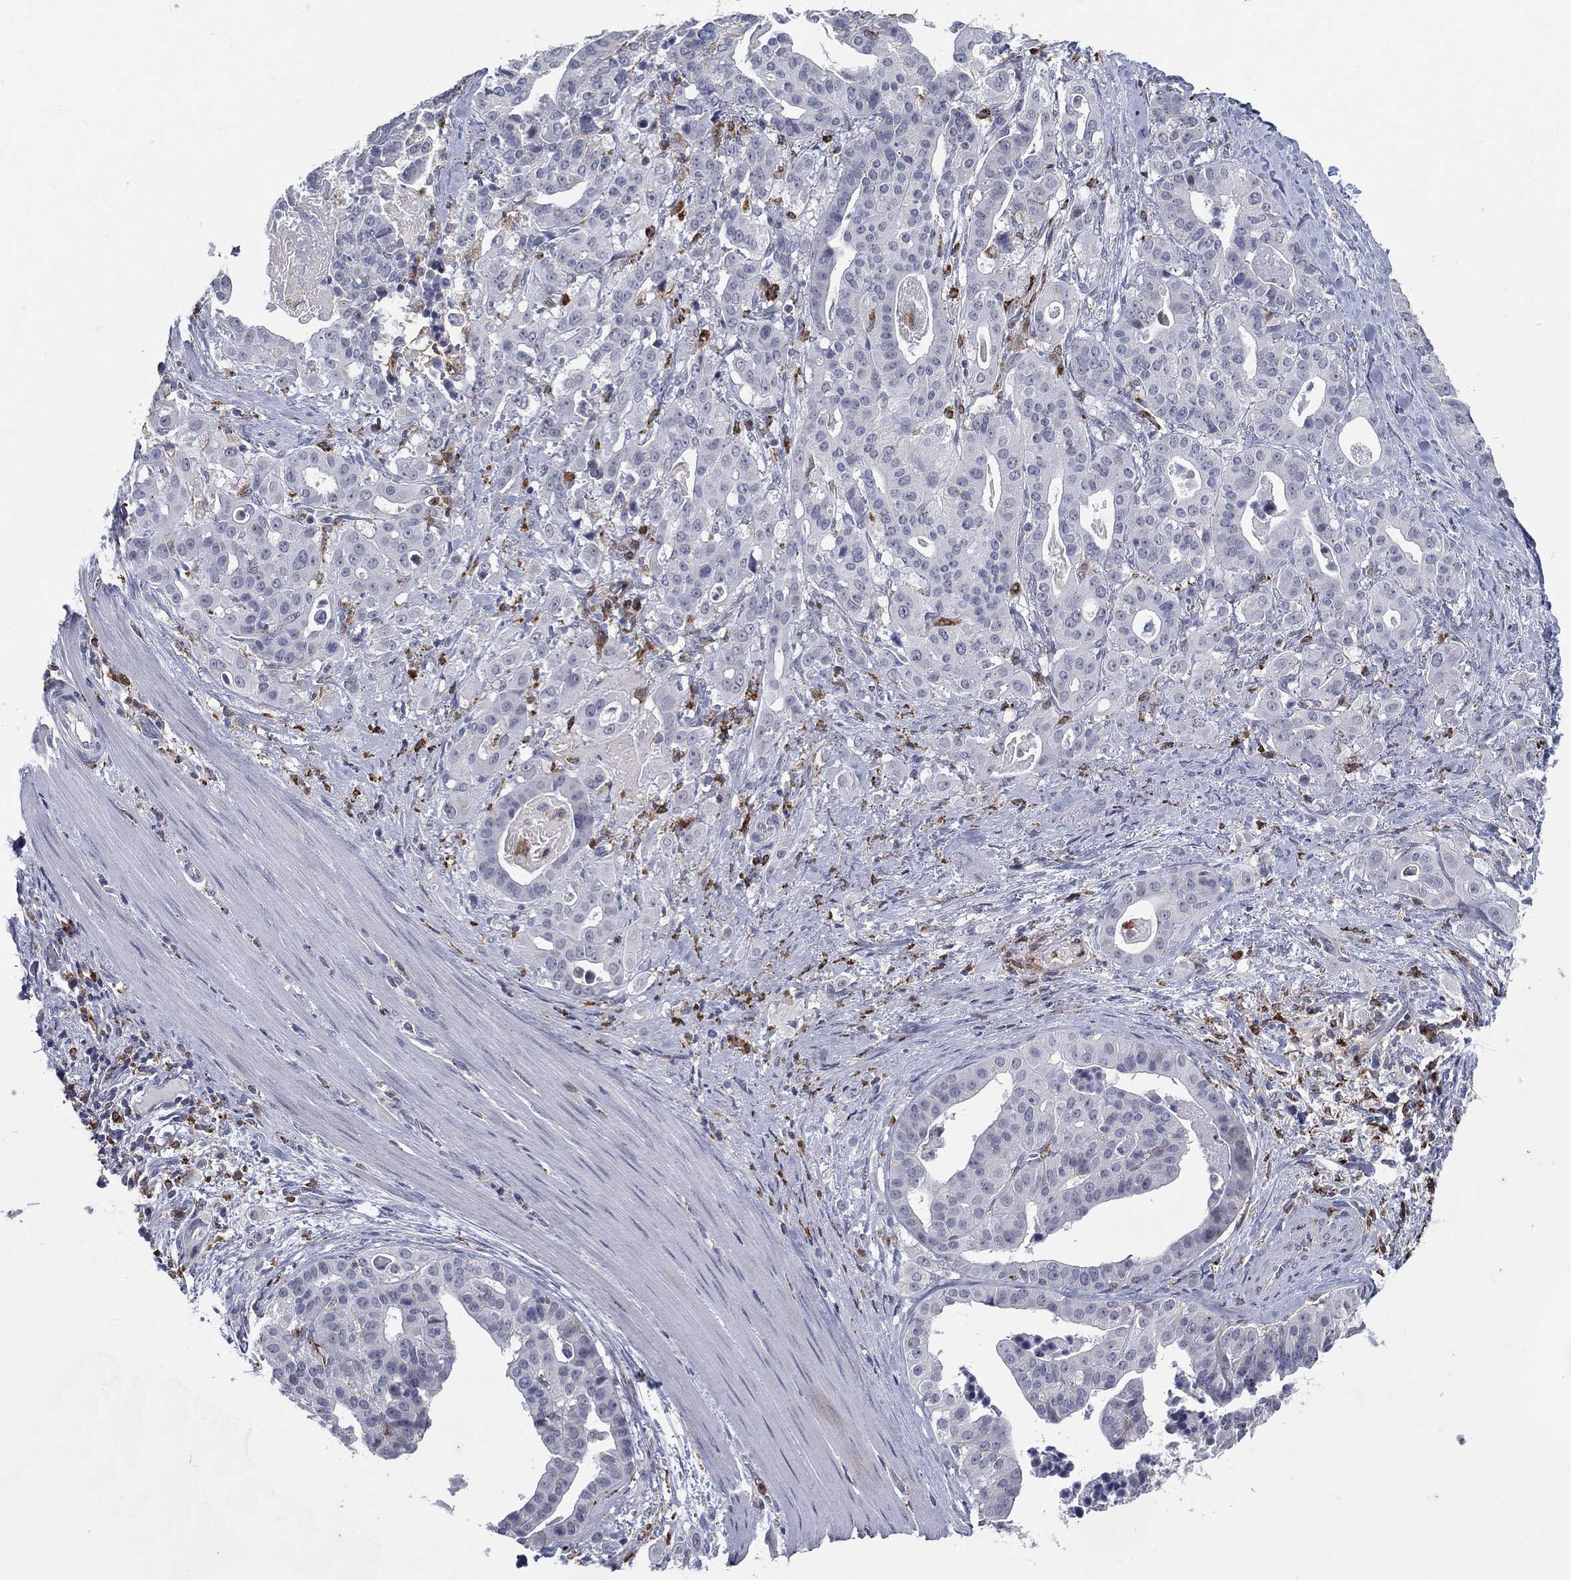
{"staining": {"intensity": "negative", "quantity": "none", "location": "none"}, "tissue": "stomach cancer", "cell_type": "Tumor cells", "image_type": "cancer", "snomed": [{"axis": "morphology", "description": "Adenocarcinoma, NOS"}, {"axis": "topography", "description": "Stomach"}], "caption": "IHC of stomach adenocarcinoma shows no expression in tumor cells.", "gene": "EVI2B", "patient": {"sex": "male", "age": 48}}